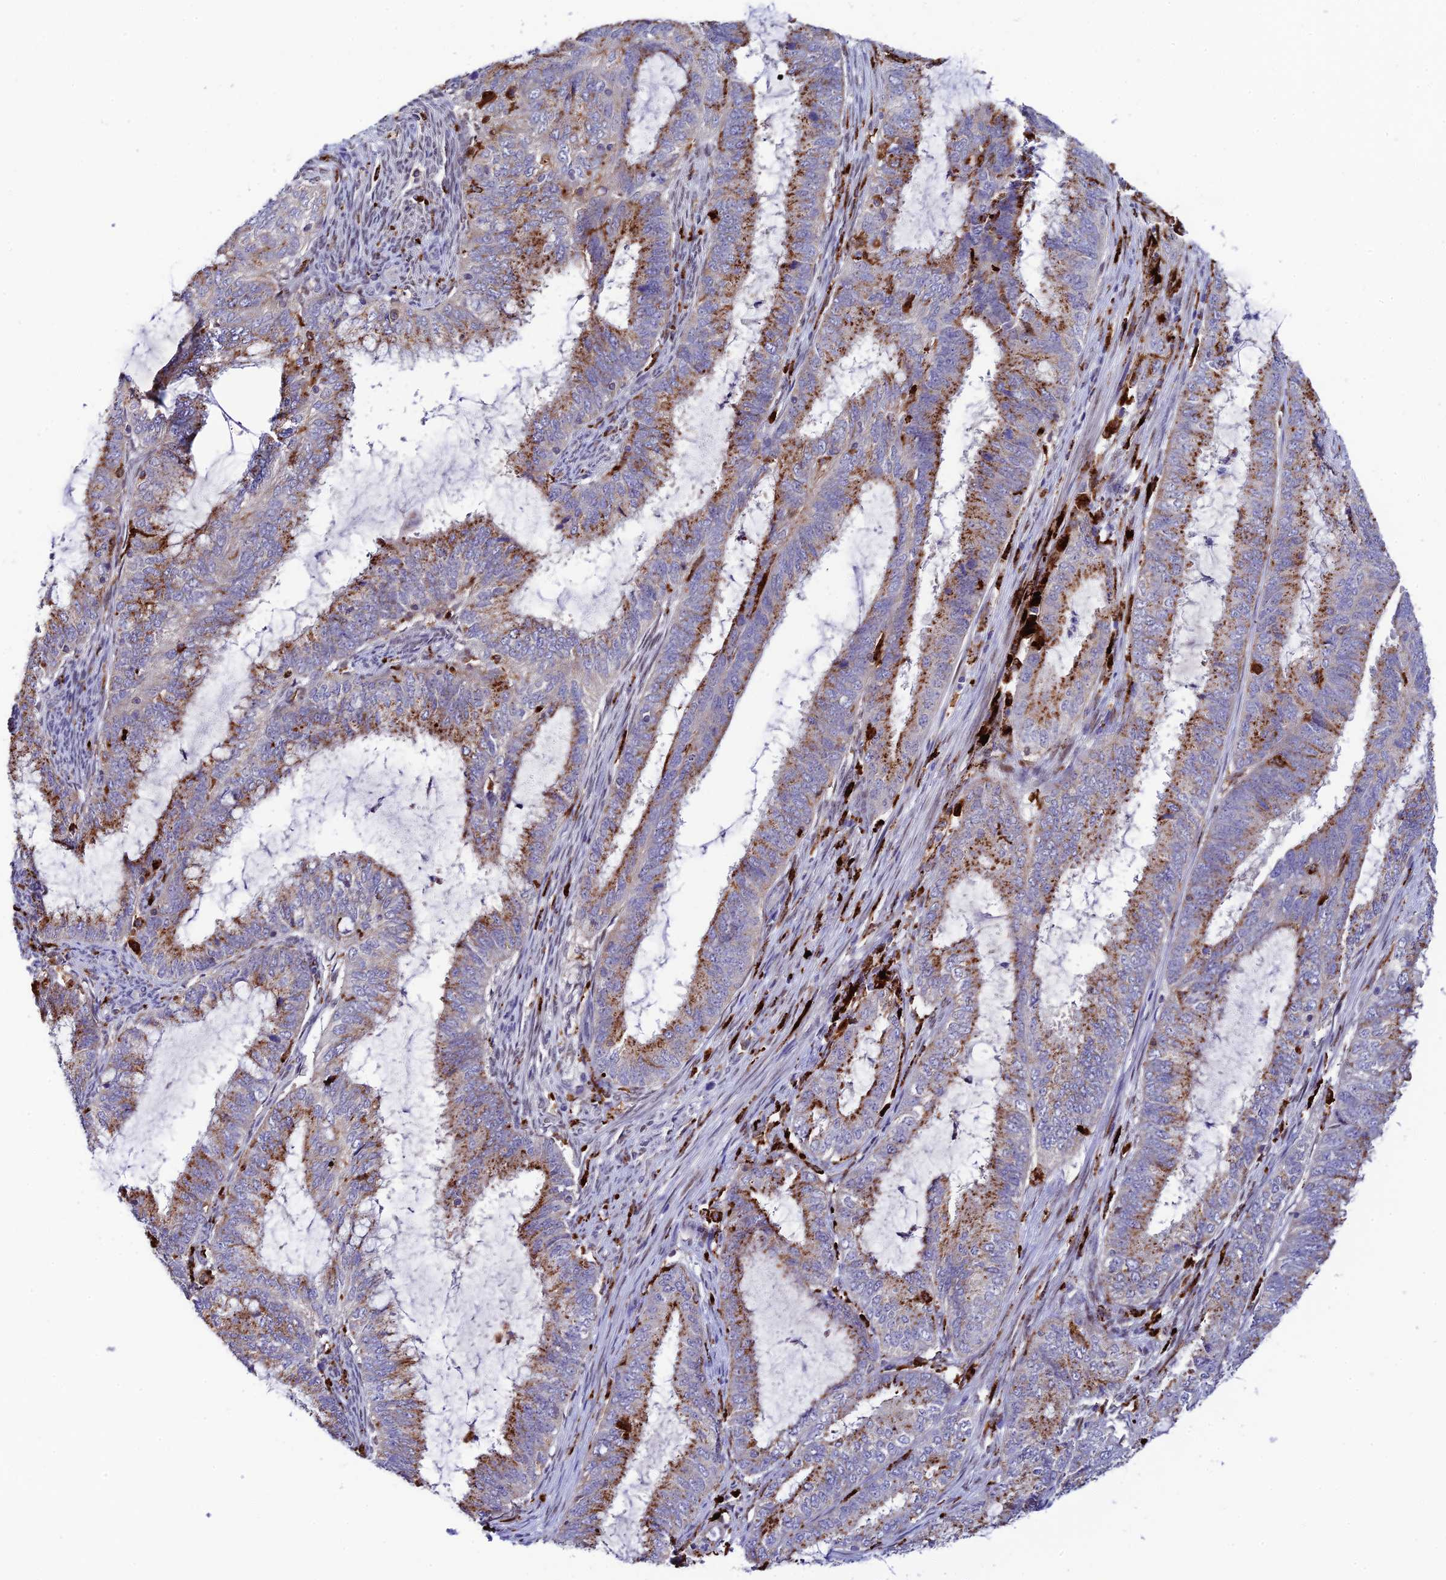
{"staining": {"intensity": "moderate", "quantity": "25%-75%", "location": "cytoplasmic/membranous"}, "tissue": "endometrial cancer", "cell_type": "Tumor cells", "image_type": "cancer", "snomed": [{"axis": "morphology", "description": "Adenocarcinoma, NOS"}, {"axis": "topography", "description": "Endometrium"}], "caption": "Immunohistochemistry (IHC) (DAB) staining of adenocarcinoma (endometrial) demonstrates moderate cytoplasmic/membranous protein positivity in about 25%-75% of tumor cells. (Stains: DAB (3,3'-diaminobenzidine) in brown, nuclei in blue, Microscopy: brightfield microscopy at high magnification).", "gene": "HIC1", "patient": {"sex": "female", "age": 51}}